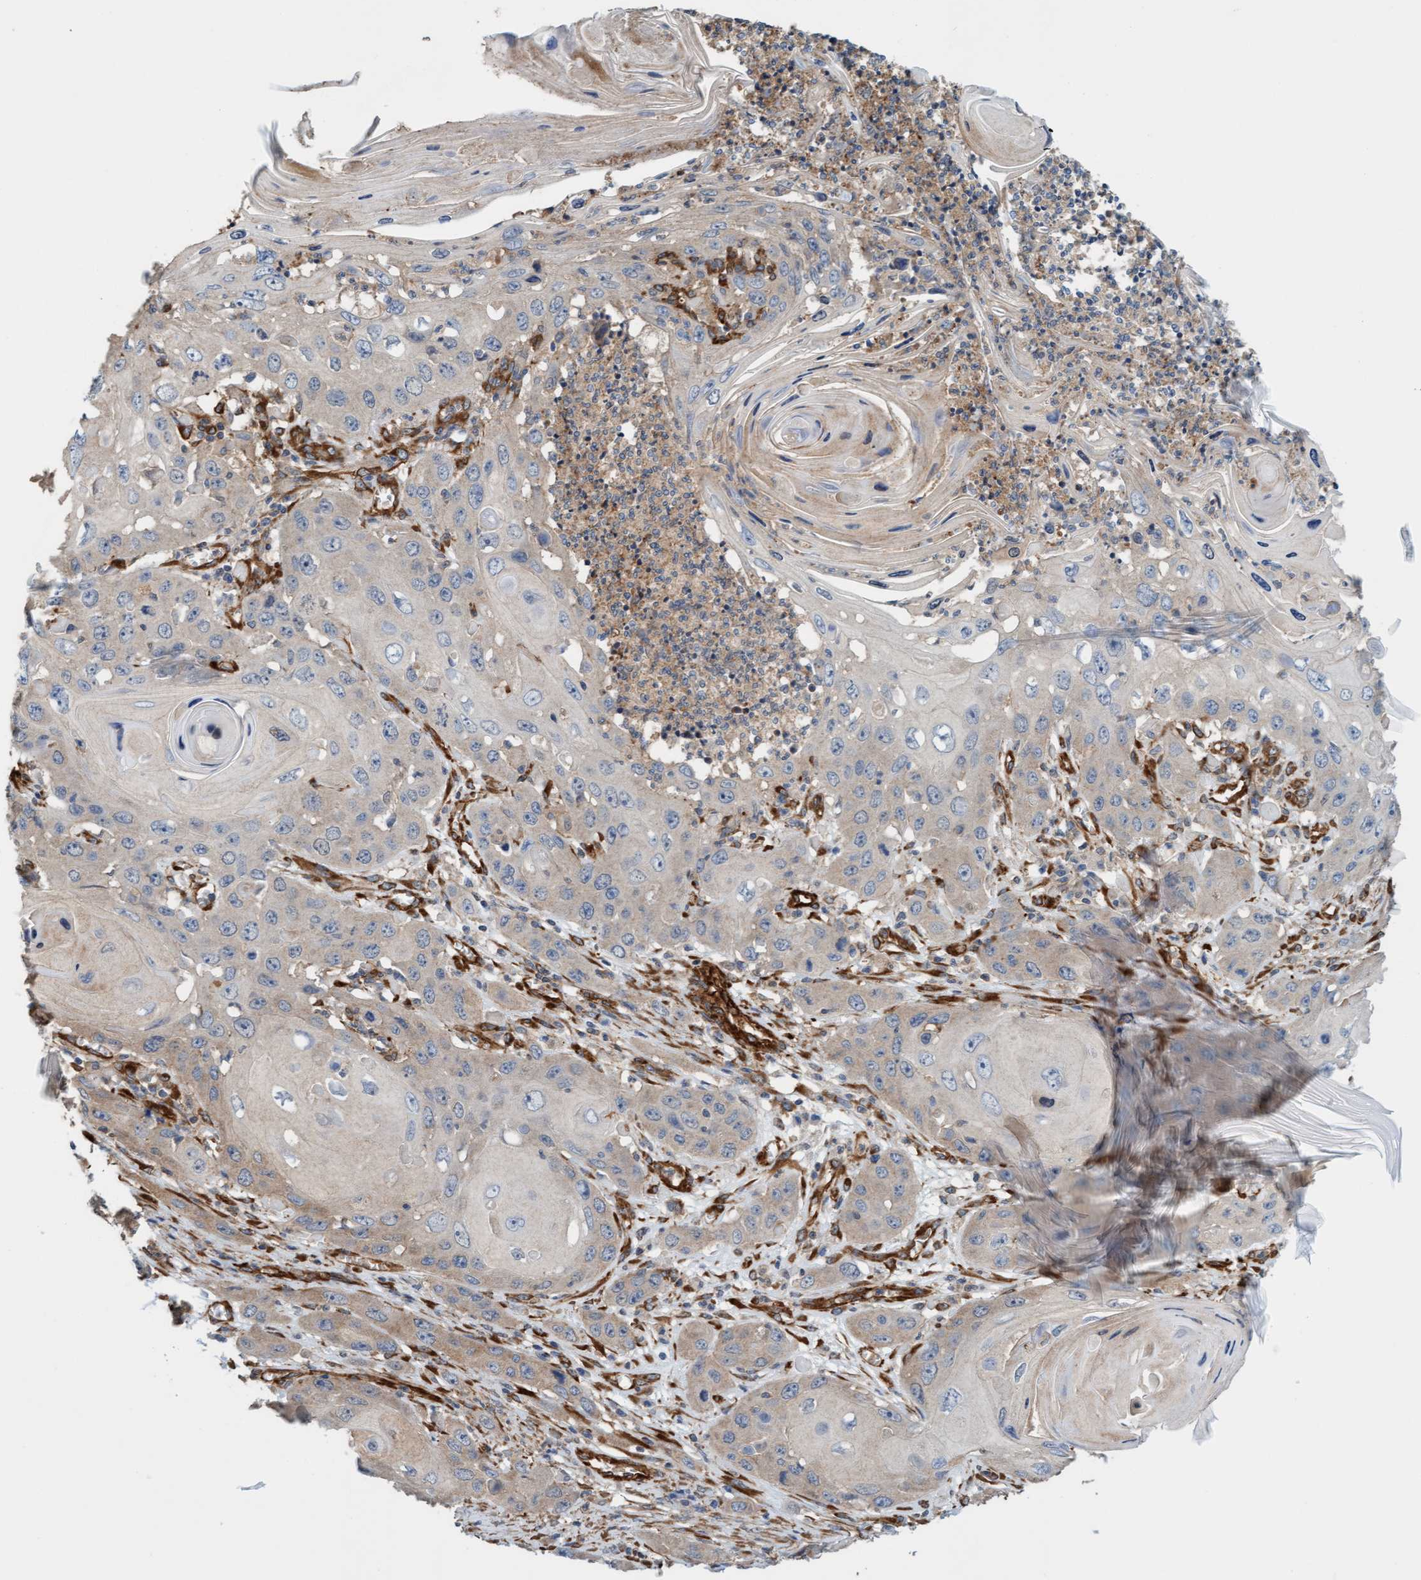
{"staining": {"intensity": "weak", "quantity": "<25%", "location": "cytoplasmic/membranous"}, "tissue": "skin cancer", "cell_type": "Tumor cells", "image_type": "cancer", "snomed": [{"axis": "morphology", "description": "Squamous cell carcinoma, NOS"}, {"axis": "topography", "description": "Skin"}], "caption": "Tumor cells show no significant protein expression in squamous cell carcinoma (skin).", "gene": "FMNL3", "patient": {"sex": "male", "age": 55}}